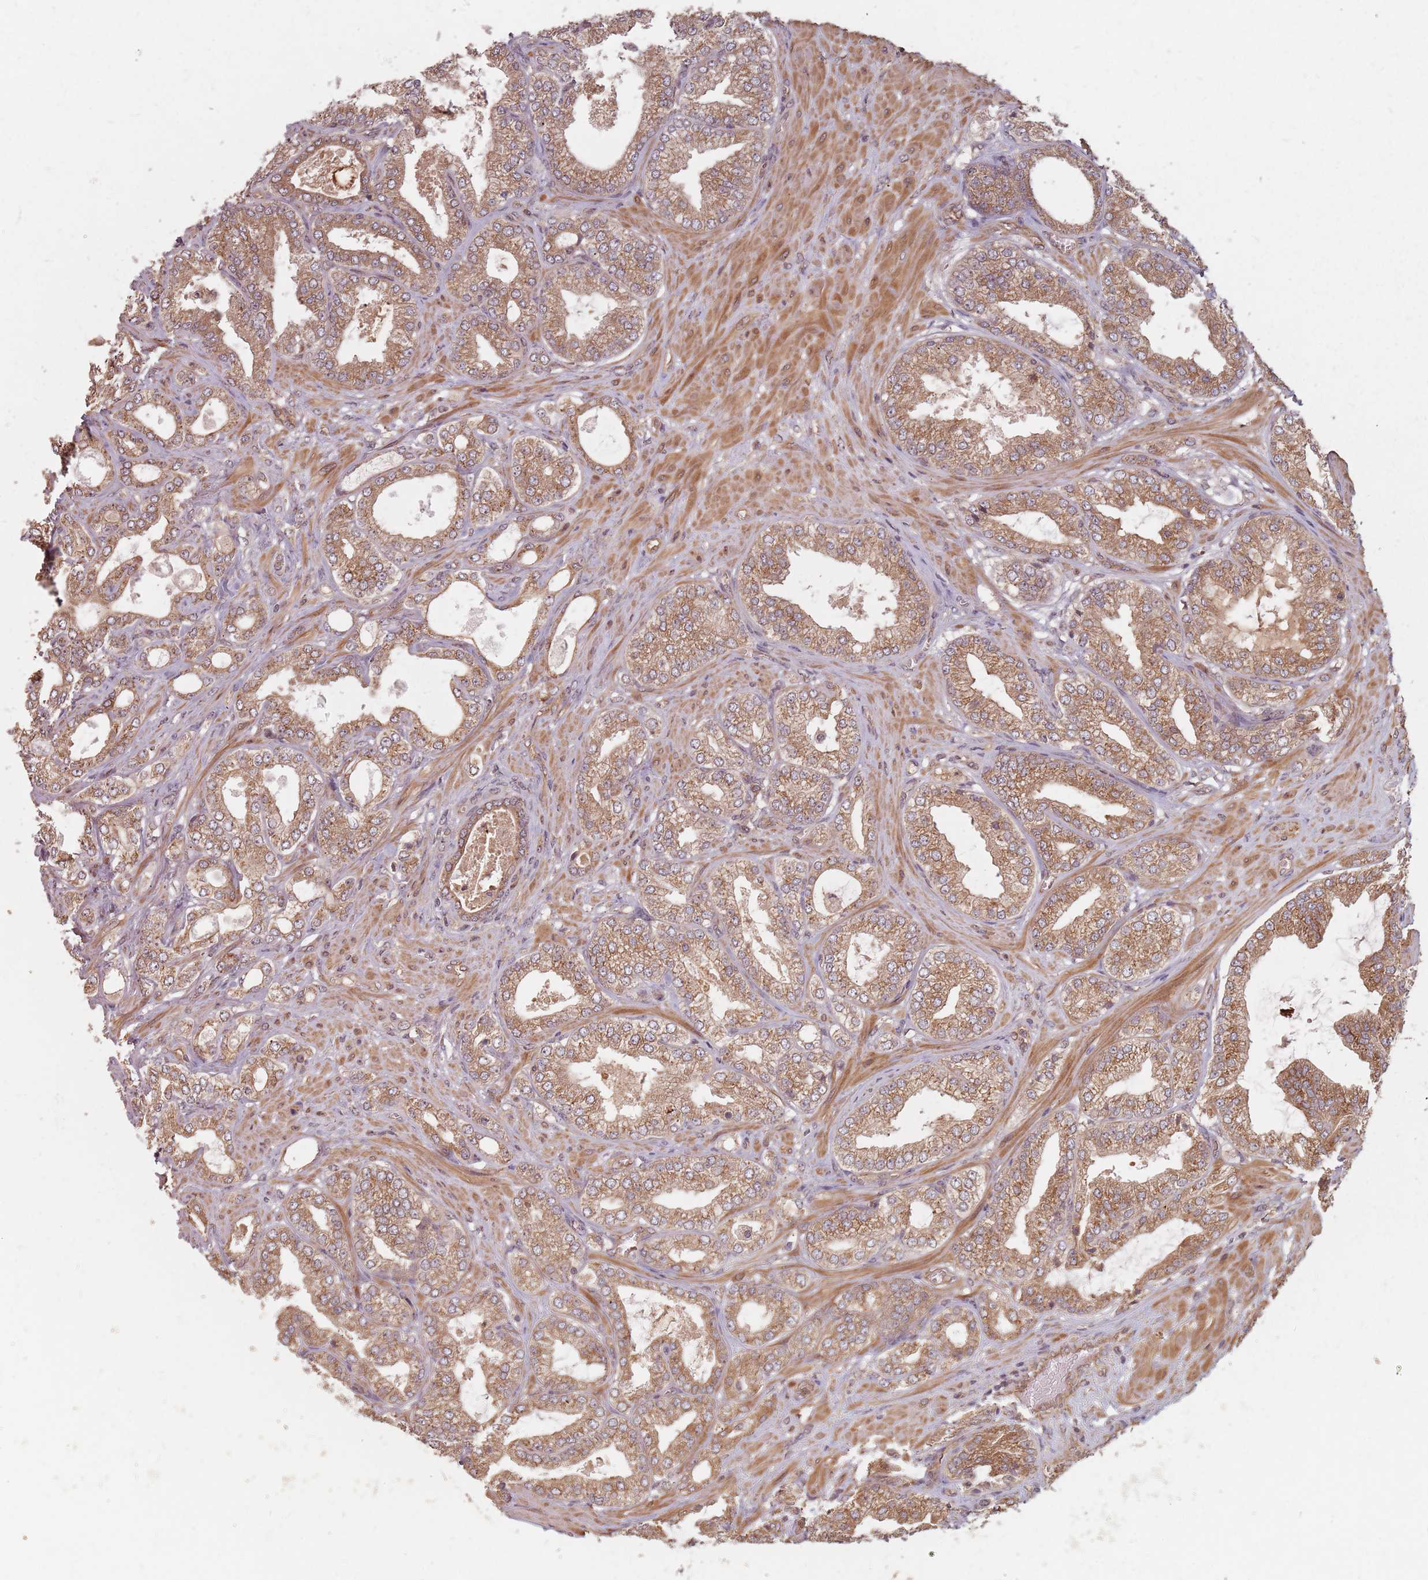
{"staining": {"intensity": "moderate", "quantity": ">75%", "location": "cytoplasmic/membranous"}, "tissue": "prostate cancer", "cell_type": "Tumor cells", "image_type": "cancer", "snomed": [{"axis": "morphology", "description": "Adenocarcinoma, Low grade"}, {"axis": "topography", "description": "Prostate"}], "caption": "Immunohistochemical staining of prostate adenocarcinoma (low-grade) exhibits medium levels of moderate cytoplasmic/membranous protein staining in approximately >75% of tumor cells. (DAB (3,3'-diaminobenzidine) IHC, brown staining for protein, blue staining for nuclei).", "gene": "C3orf14", "patient": {"sex": "male", "age": 63}}